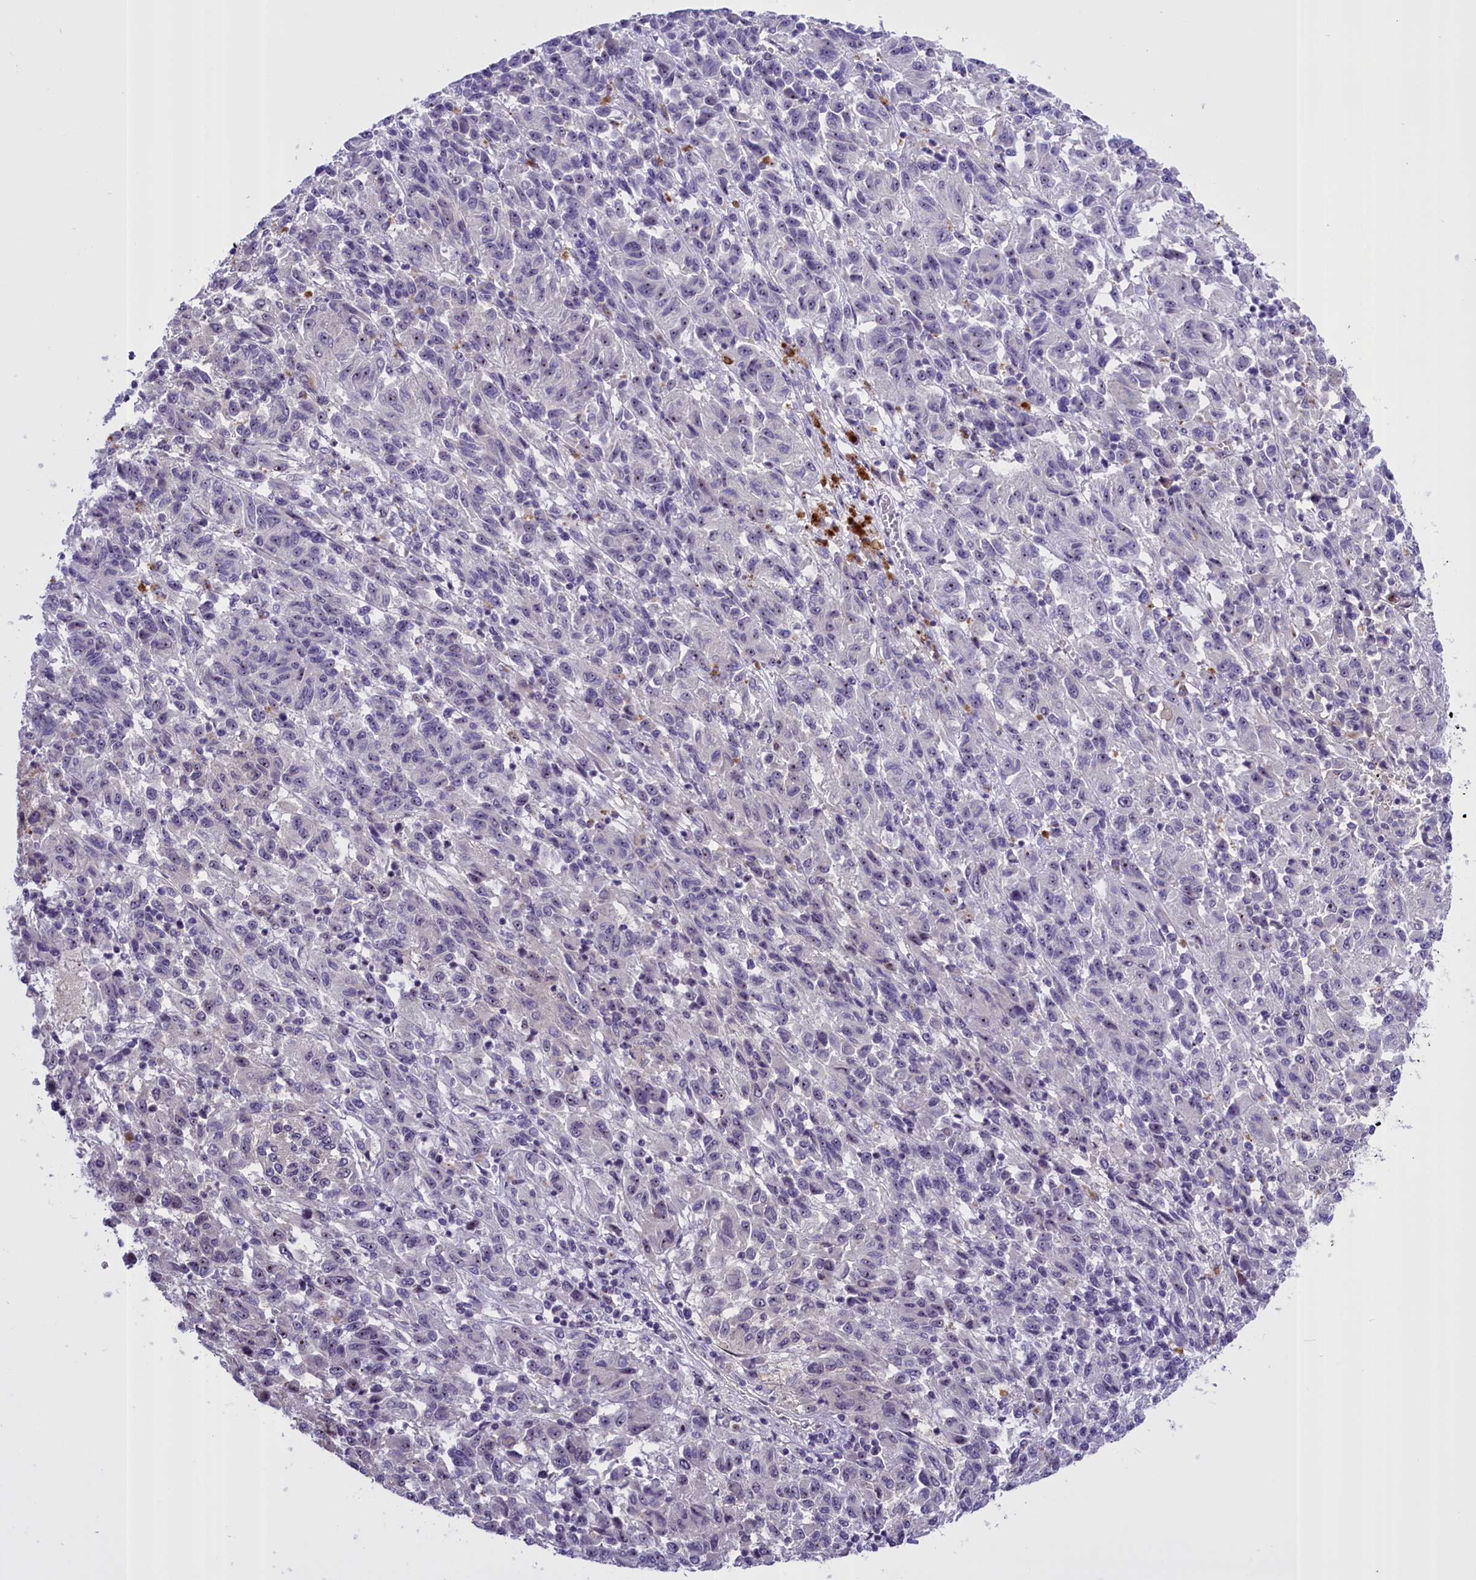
{"staining": {"intensity": "negative", "quantity": "none", "location": "none"}, "tissue": "melanoma", "cell_type": "Tumor cells", "image_type": "cancer", "snomed": [{"axis": "morphology", "description": "Malignant melanoma, Metastatic site"}, {"axis": "topography", "description": "Lung"}], "caption": "The histopathology image displays no staining of tumor cells in malignant melanoma (metastatic site).", "gene": "TBL3", "patient": {"sex": "male", "age": 64}}